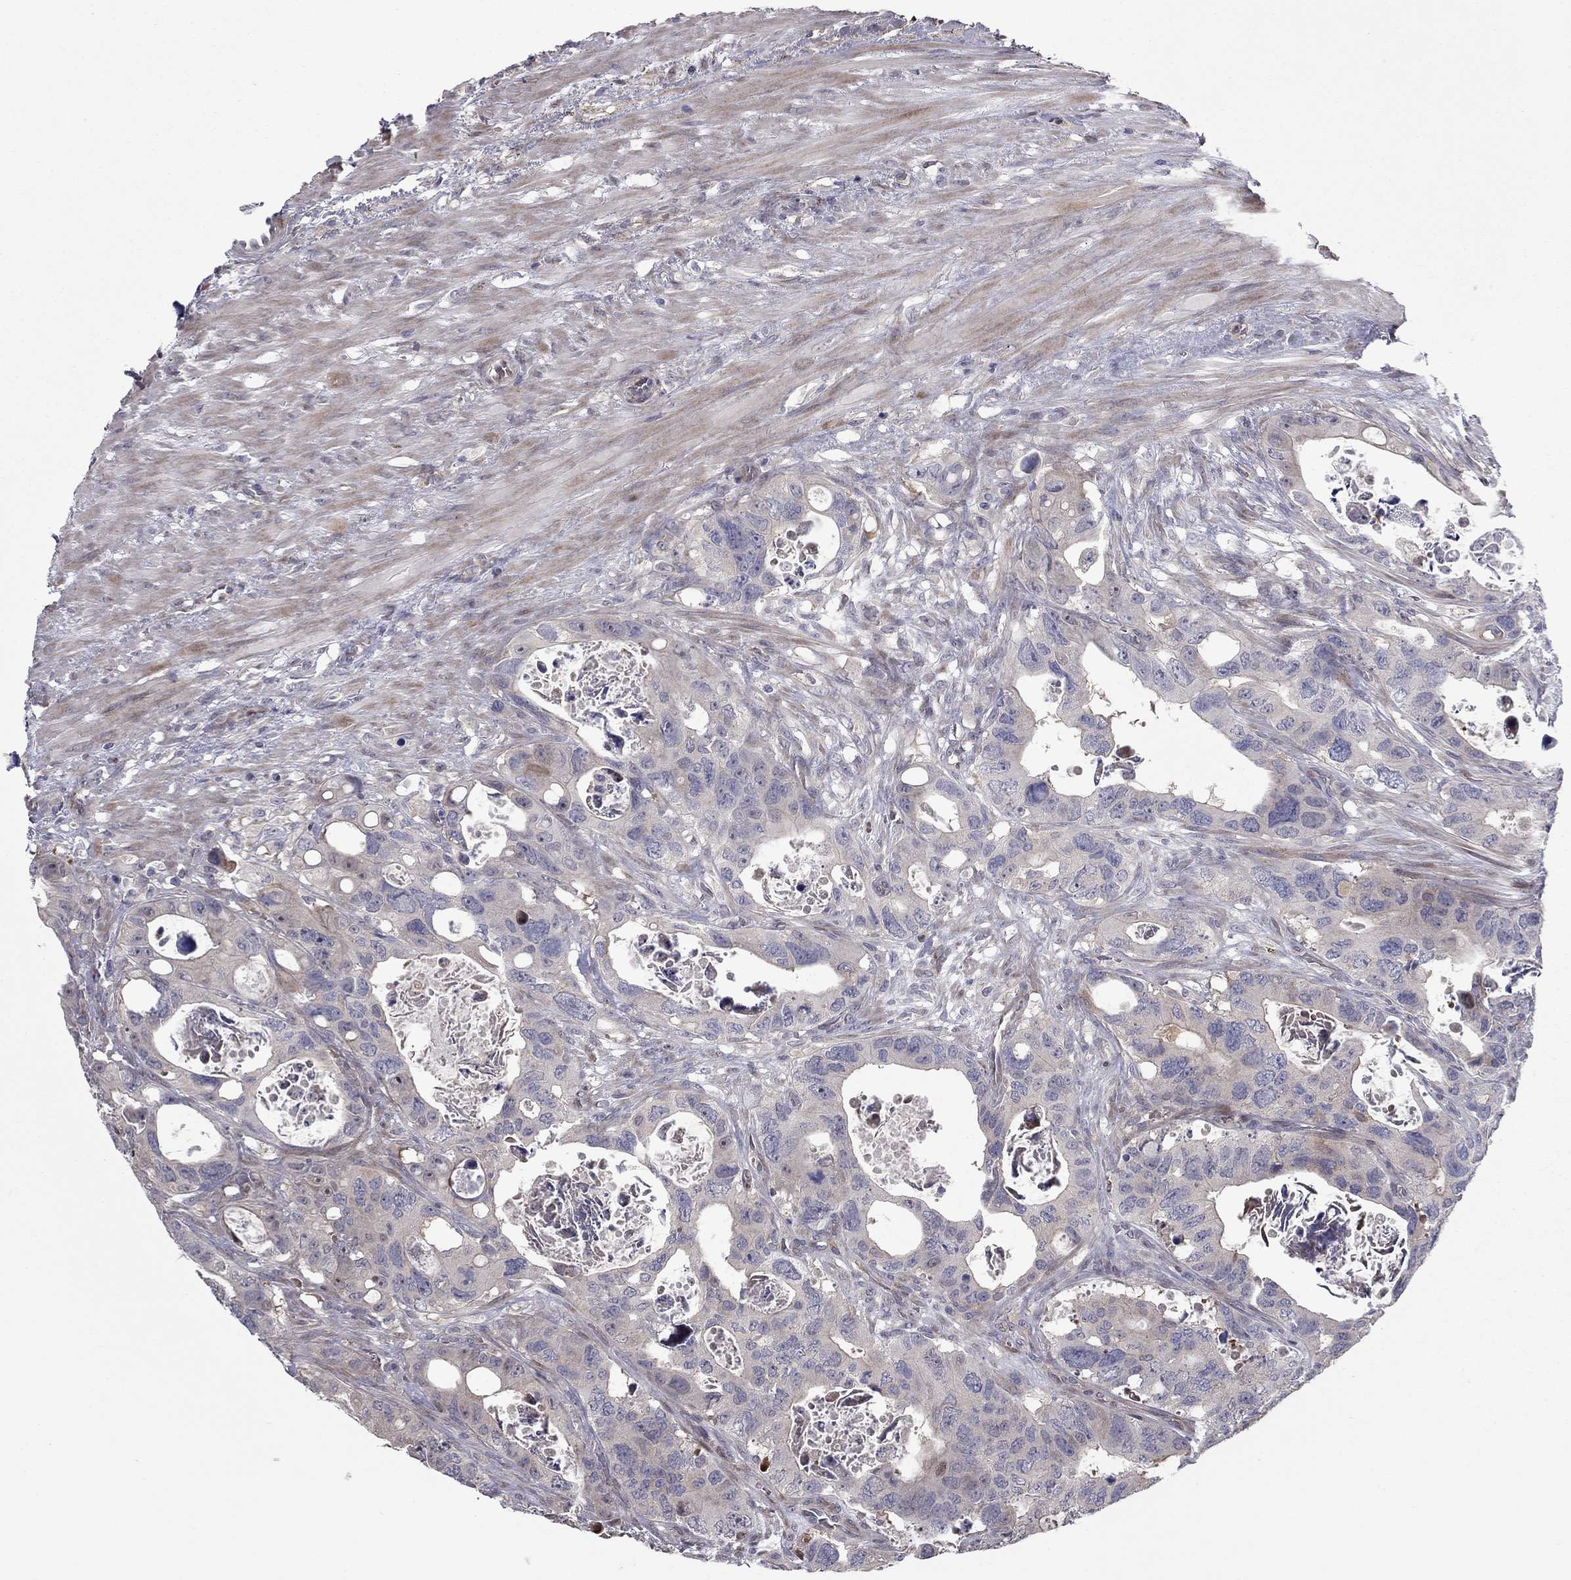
{"staining": {"intensity": "weak", "quantity": "<25%", "location": "cytoplasmic/membranous"}, "tissue": "colorectal cancer", "cell_type": "Tumor cells", "image_type": "cancer", "snomed": [{"axis": "morphology", "description": "Adenocarcinoma, NOS"}, {"axis": "topography", "description": "Rectum"}], "caption": "This is a histopathology image of IHC staining of adenocarcinoma (colorectal), which shows no positivity in tumor cells.", "gene": "DUSP7", "patient": {"sex": "male", "age": 64}}